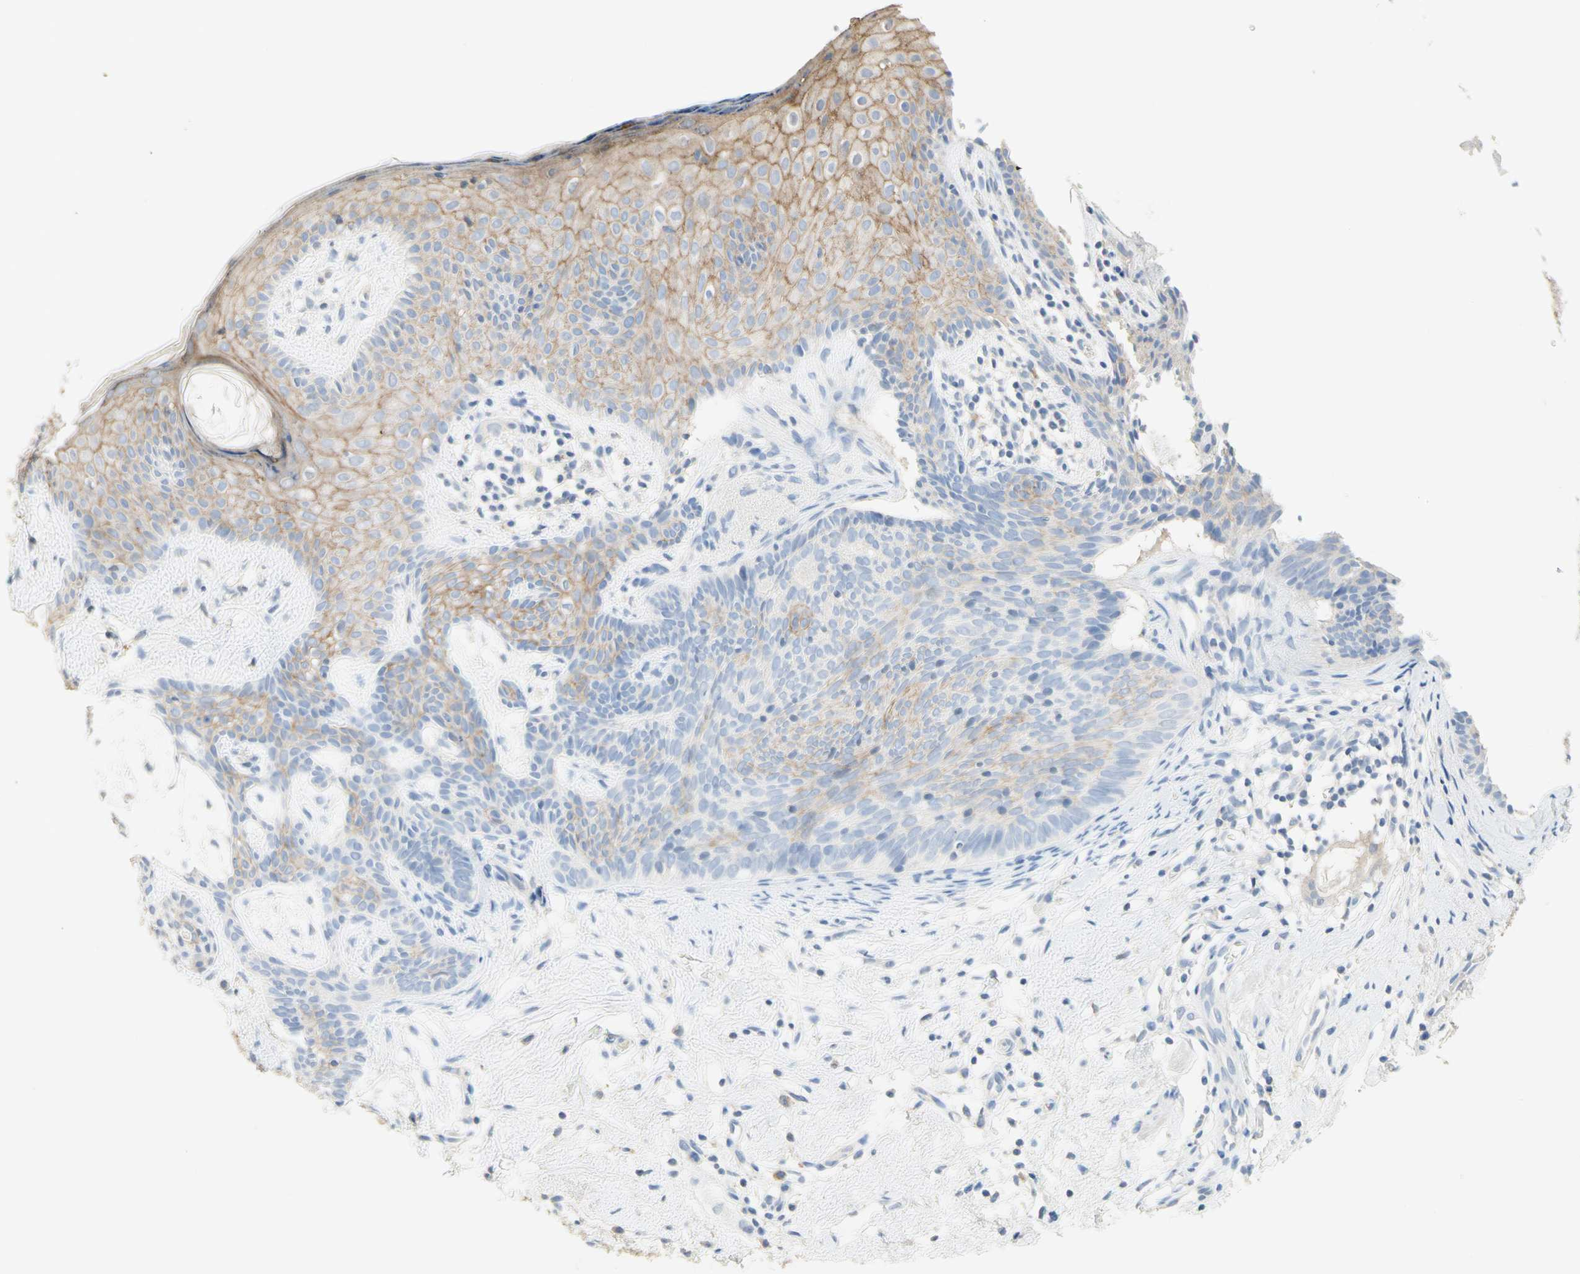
{"staining": {"intensity": "moderate", "quantity": "25%-75%", "location": "cytoplasmic/membranous"}, "tissue": "skin cancer", "cell_type": "Tumor cells", "image_type": "cancer", "snomed": [{"axis": "morphology", "description": "Developmental malformation"}, {"axis": "morphology", "description": "Basal cell carcinoma"}, {"axis": "topography", "description": "Skin"}], "caption": "DAB immunohistochemical staining of skin cancer reveals moderate cytoplasmic/membranous protein staining in about 25%-75% of tumor cells. The protein is stained brown, and the nuclei are stained in blue (DAB IHC with brightfield microscopy, high magnification).", "gene": "NECTIN4", "patient": {"sex": "female", "age": 62}}